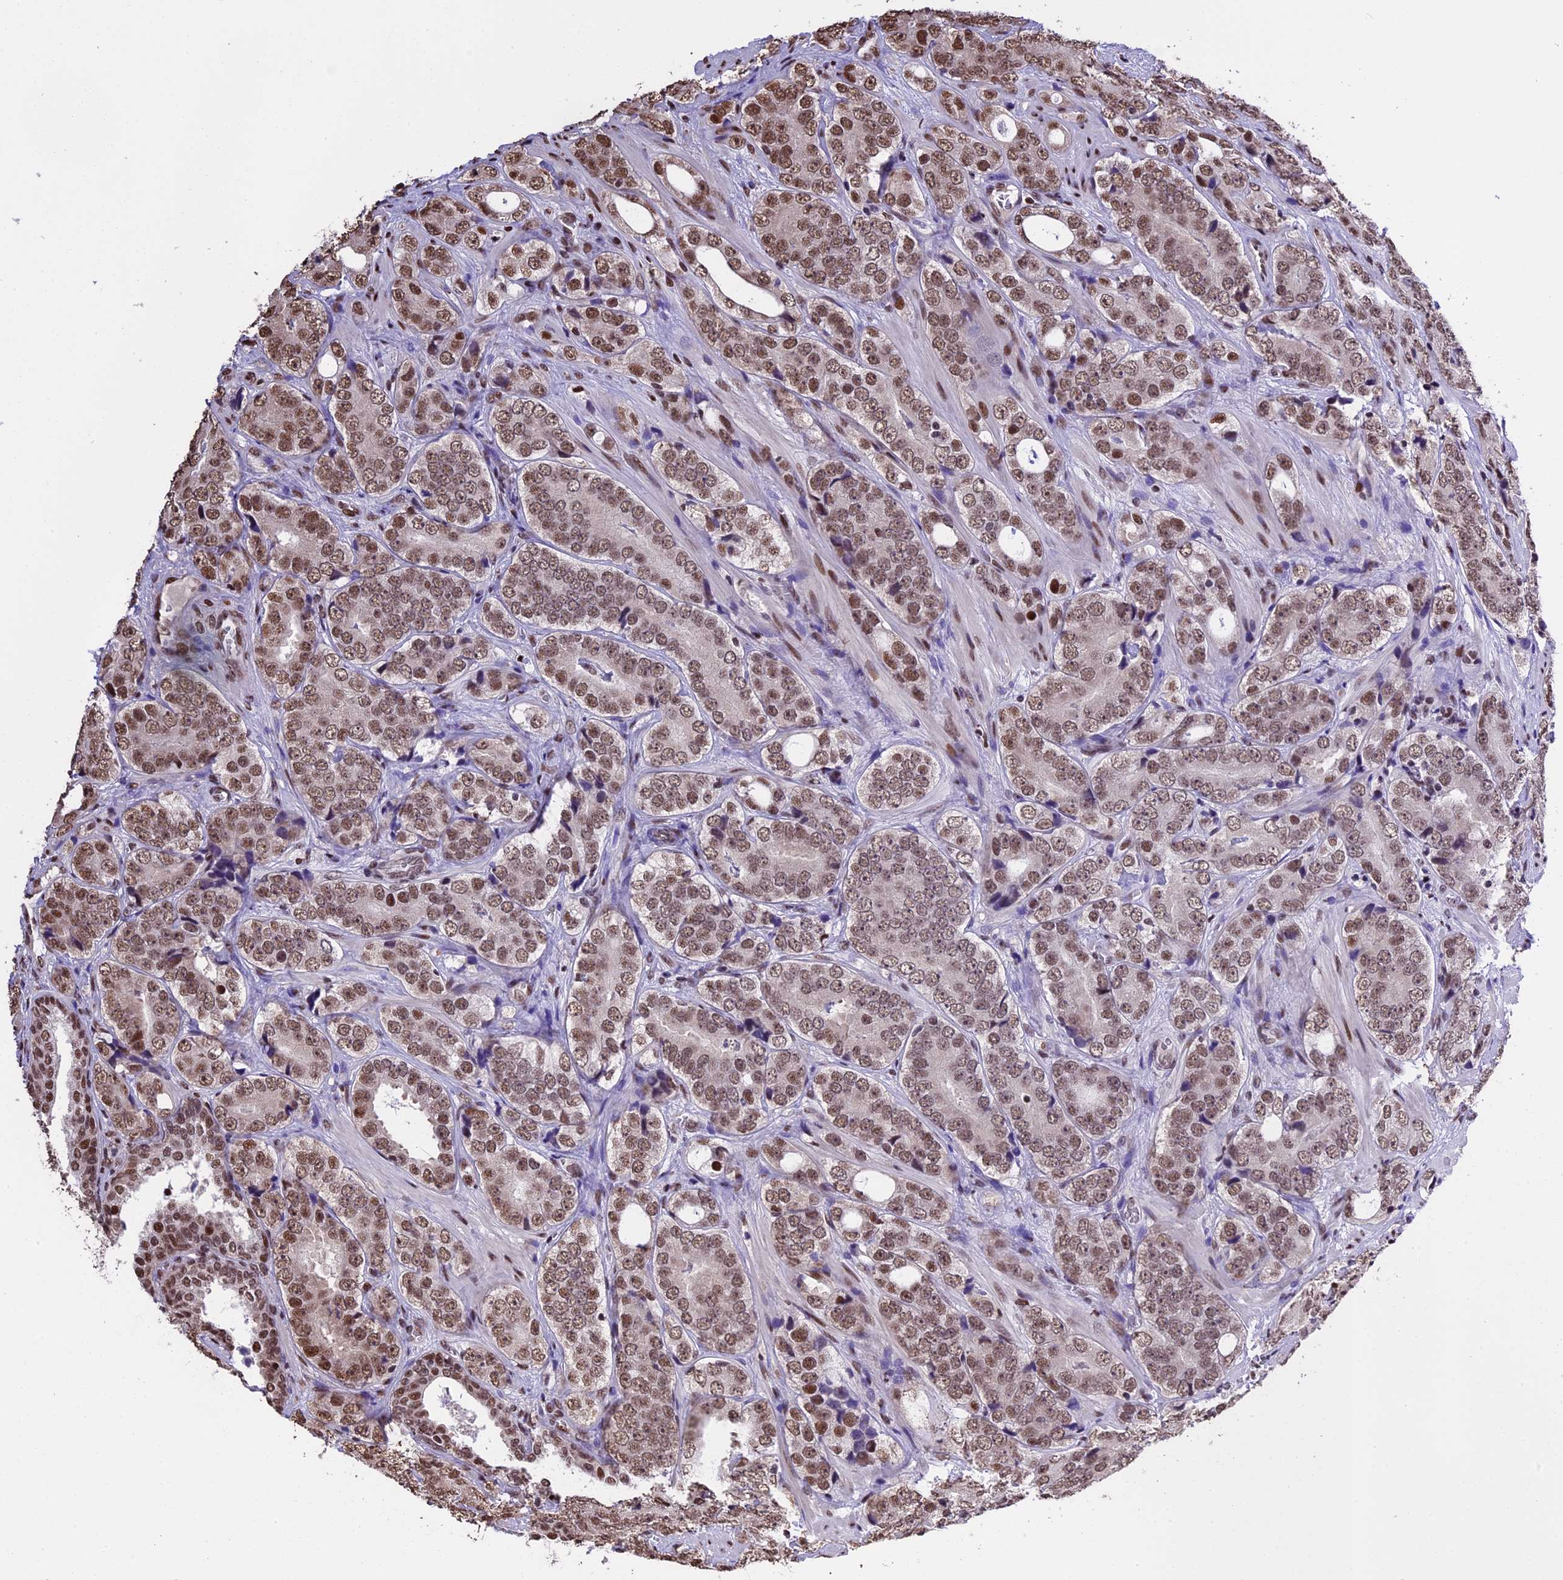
{"staining": {"intensity": "moderate", "quantity": ">75%", "location": "nuclear"}, "tissue": "prostate cancer", "cell_type": "Tumor cells", "image_type": "cancer", "snomed": [{"axis": "morphology", "description": "Adenocarcinoma, High grade"}, {"axis": "topography", "description": "Prostate"}], "caption": "This is a photomicrograph of IHC staining of prostate cancer, which shows moderate staining in the nuclear of tumor cells.", "gene": "POLR3E", "patient": {"sex": "male", "age": 56}}